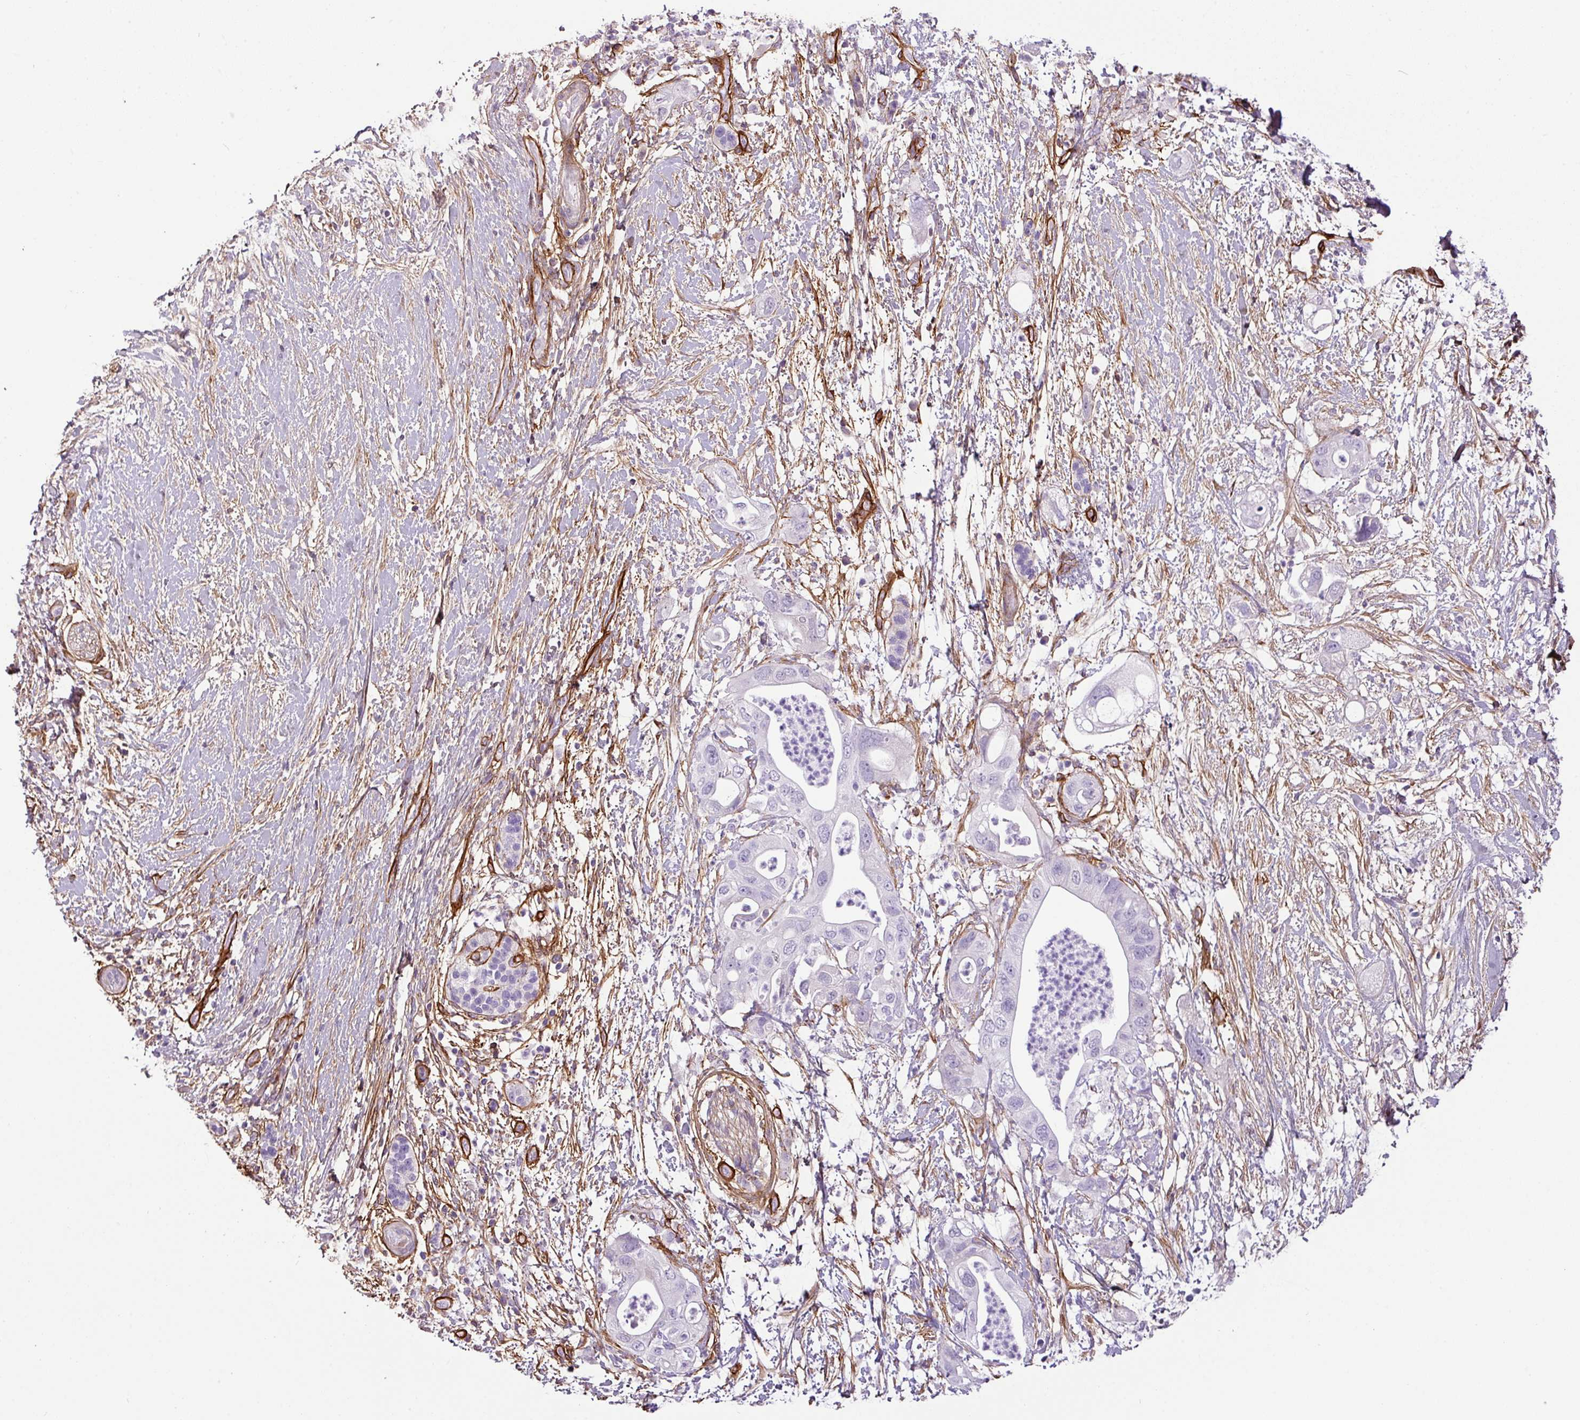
{"staining": {"intensity": "negative", "quantity": "none", "location": "none"}, "tissue": "pancreatic cancer", "cell_type": "Tumor cells", "image_type": "cancer", "snomed": [{"axis": "morphology", "description": "Adenocarcinoma, NOS"}, {"axis": "topography", "description": "Pancreas"}], "caption": "Immunohistochemical staining of adenocarcinoma (pancreatic) displays no significant staining in tumor cells. The staining was performed using DAB (3,3'-diaminobenzidine) to visualize the protein expression in brown, while the nuclei were stained in blue with hematoxylin (Magnification: 20x).", "gene": "PARD6G", "patient": {"sex": "female", "age": 72}}